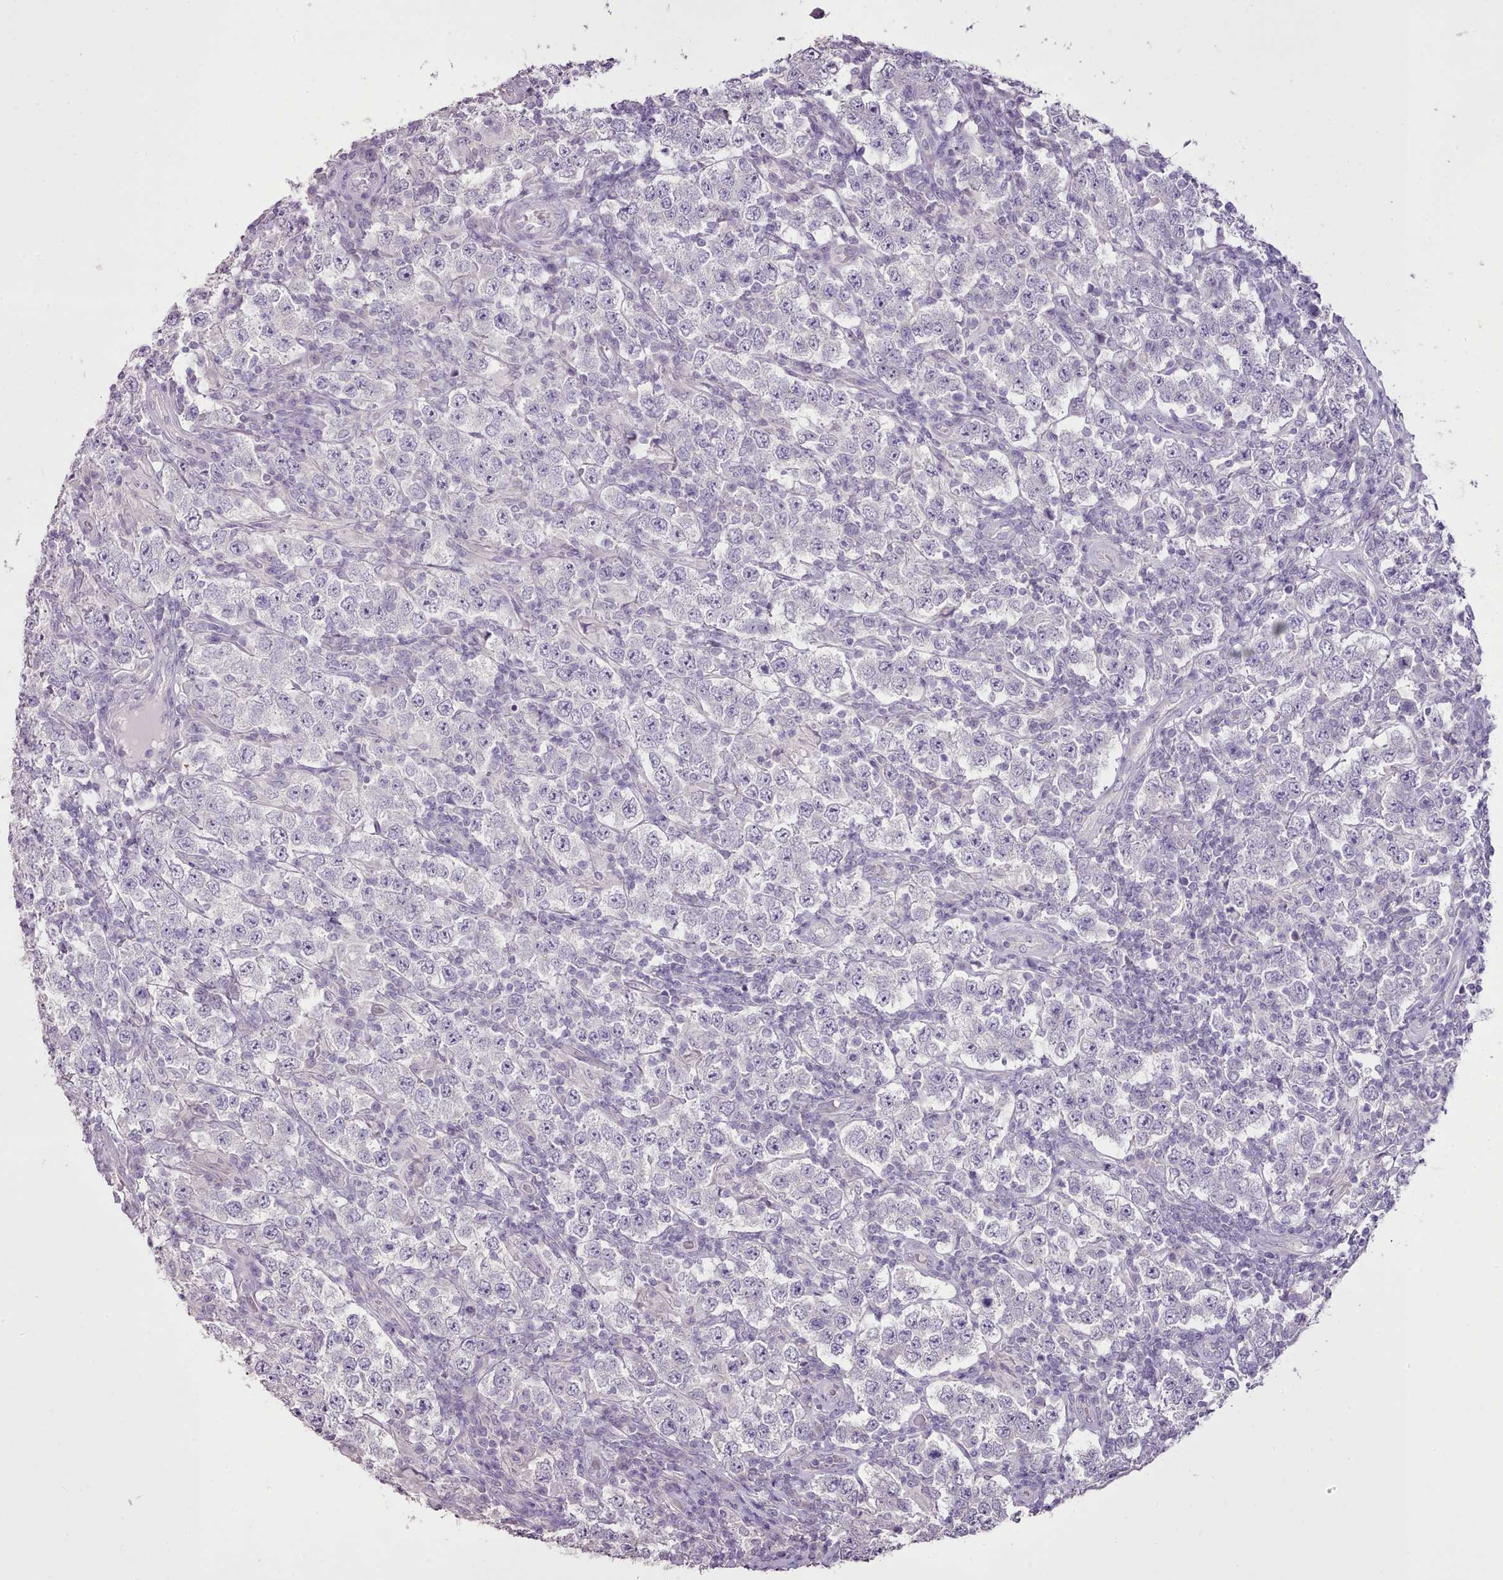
{"staining": {"intensity": "negative", "quantity": "none", "location": "none"}, "tissue": "testis cancer", "cell_type": "Tumor cells", "image_type": "cancer", "snomed": [{"axis": "morphology", "description": "Normal tissue, NOS"}, {"axis": "morphology", "description": "Urothelial carcinoma, High grade"}, {"axis": "morphology", "description": "Seminoma, NOS"}, {"axis": "morphology", "description": "Carcinoma, Embryonal, NOS"}, {"axis": "topography", "description": "Urinary bladder"}, {"axis": "topography", "description": "Testis"}], "caption": "Immunohistochemistry of seminoma (testis) demonstrates no staining in tumor cells.", "gene": "BLOC1S2", "patient": {"sex": "male", "age": 41}}